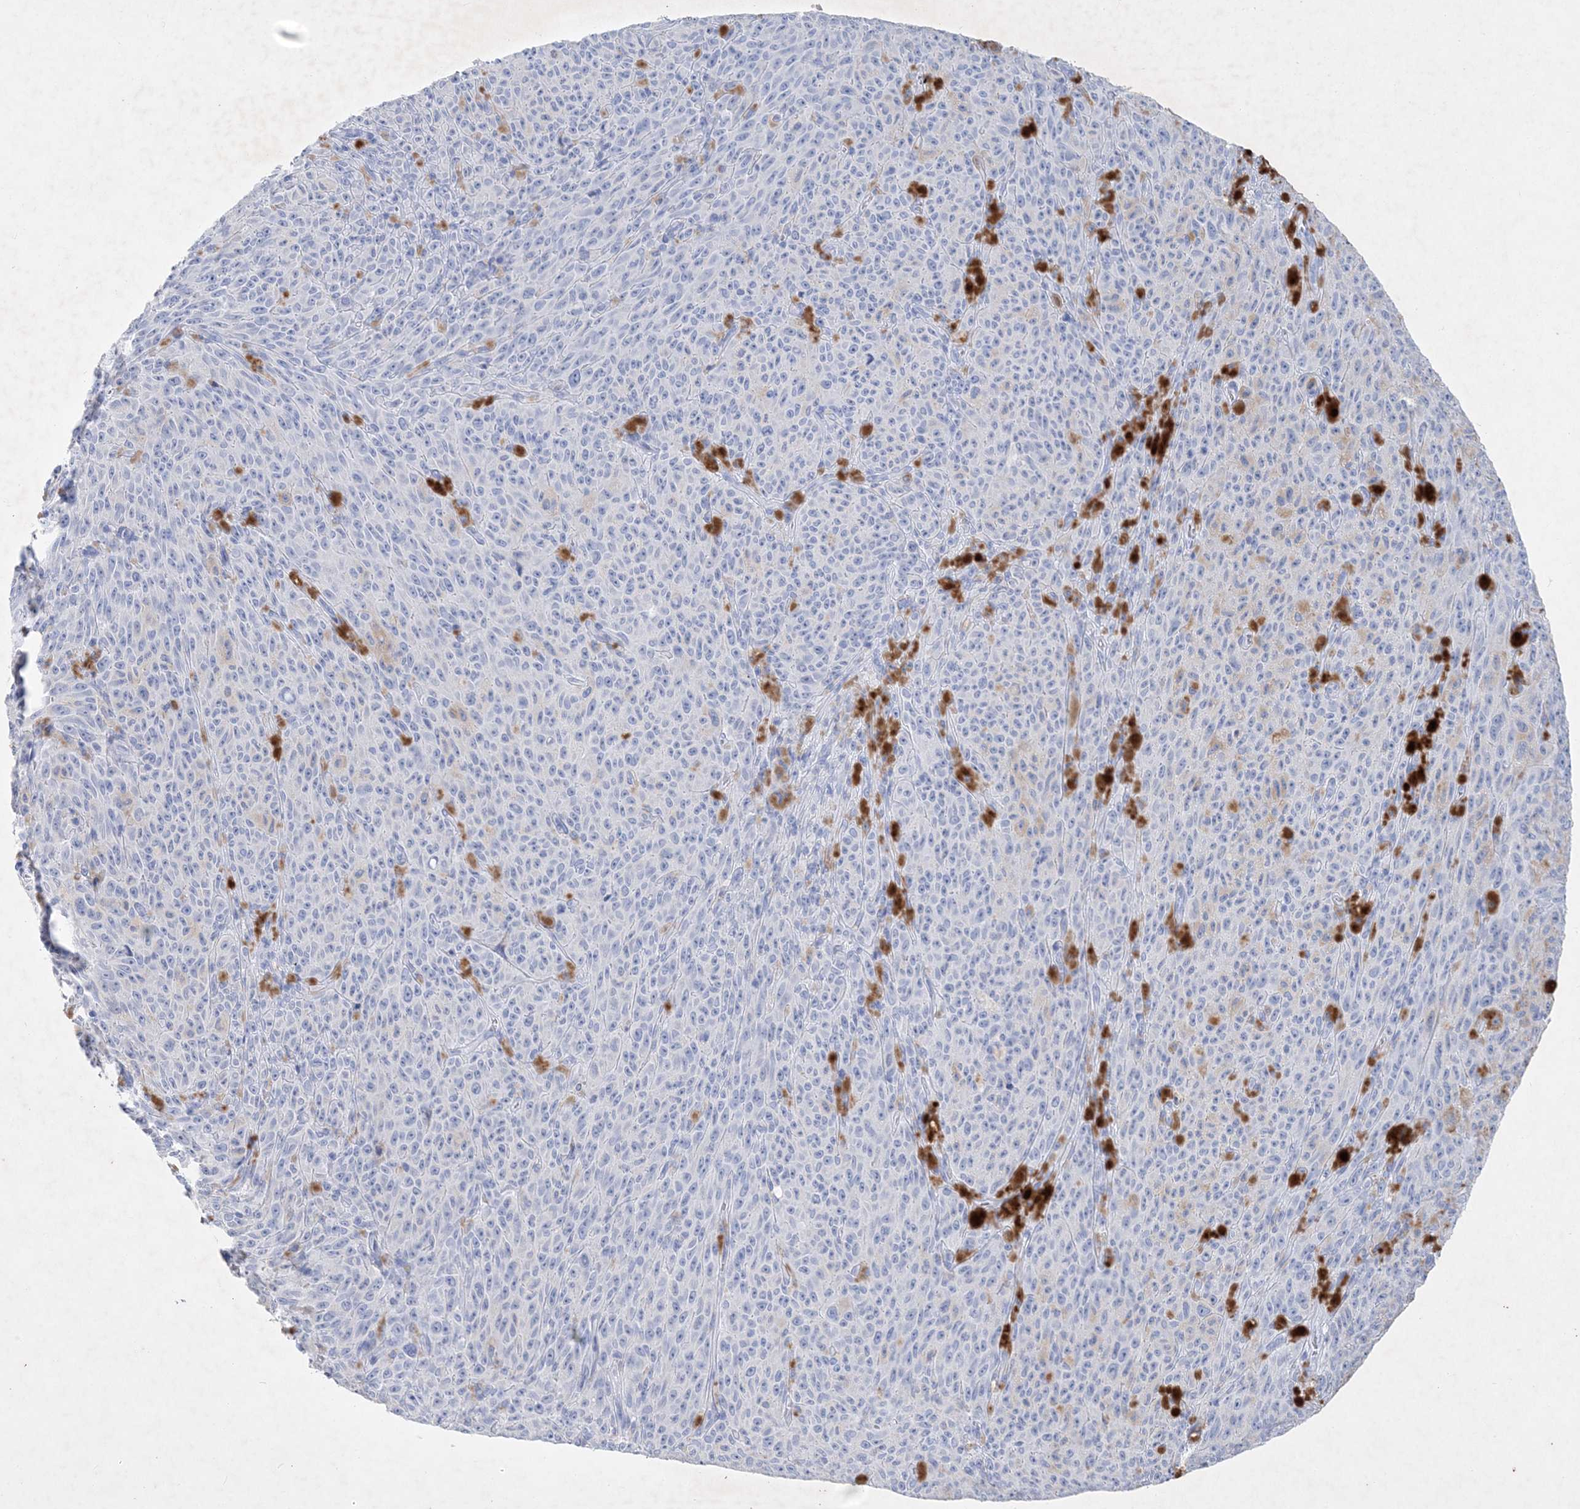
{"staining": {"intensity": "negative", "quantity": "none", "location": "none"}, "tissue": "melanoma", "cell_type": "Tumor cells", "image_type": "cancer", "snomed": [{"axis": "morphology", "description": "Malignant melanoma, NOS"}, {"axis": "topography", "description": "Skin"}], "caption": "Malignant melanoma was stained to show a protein in brown. There is no significant expression in tumor cells.", "gene": "COPS8", "patient": {"sex": "female", "age": 82}}